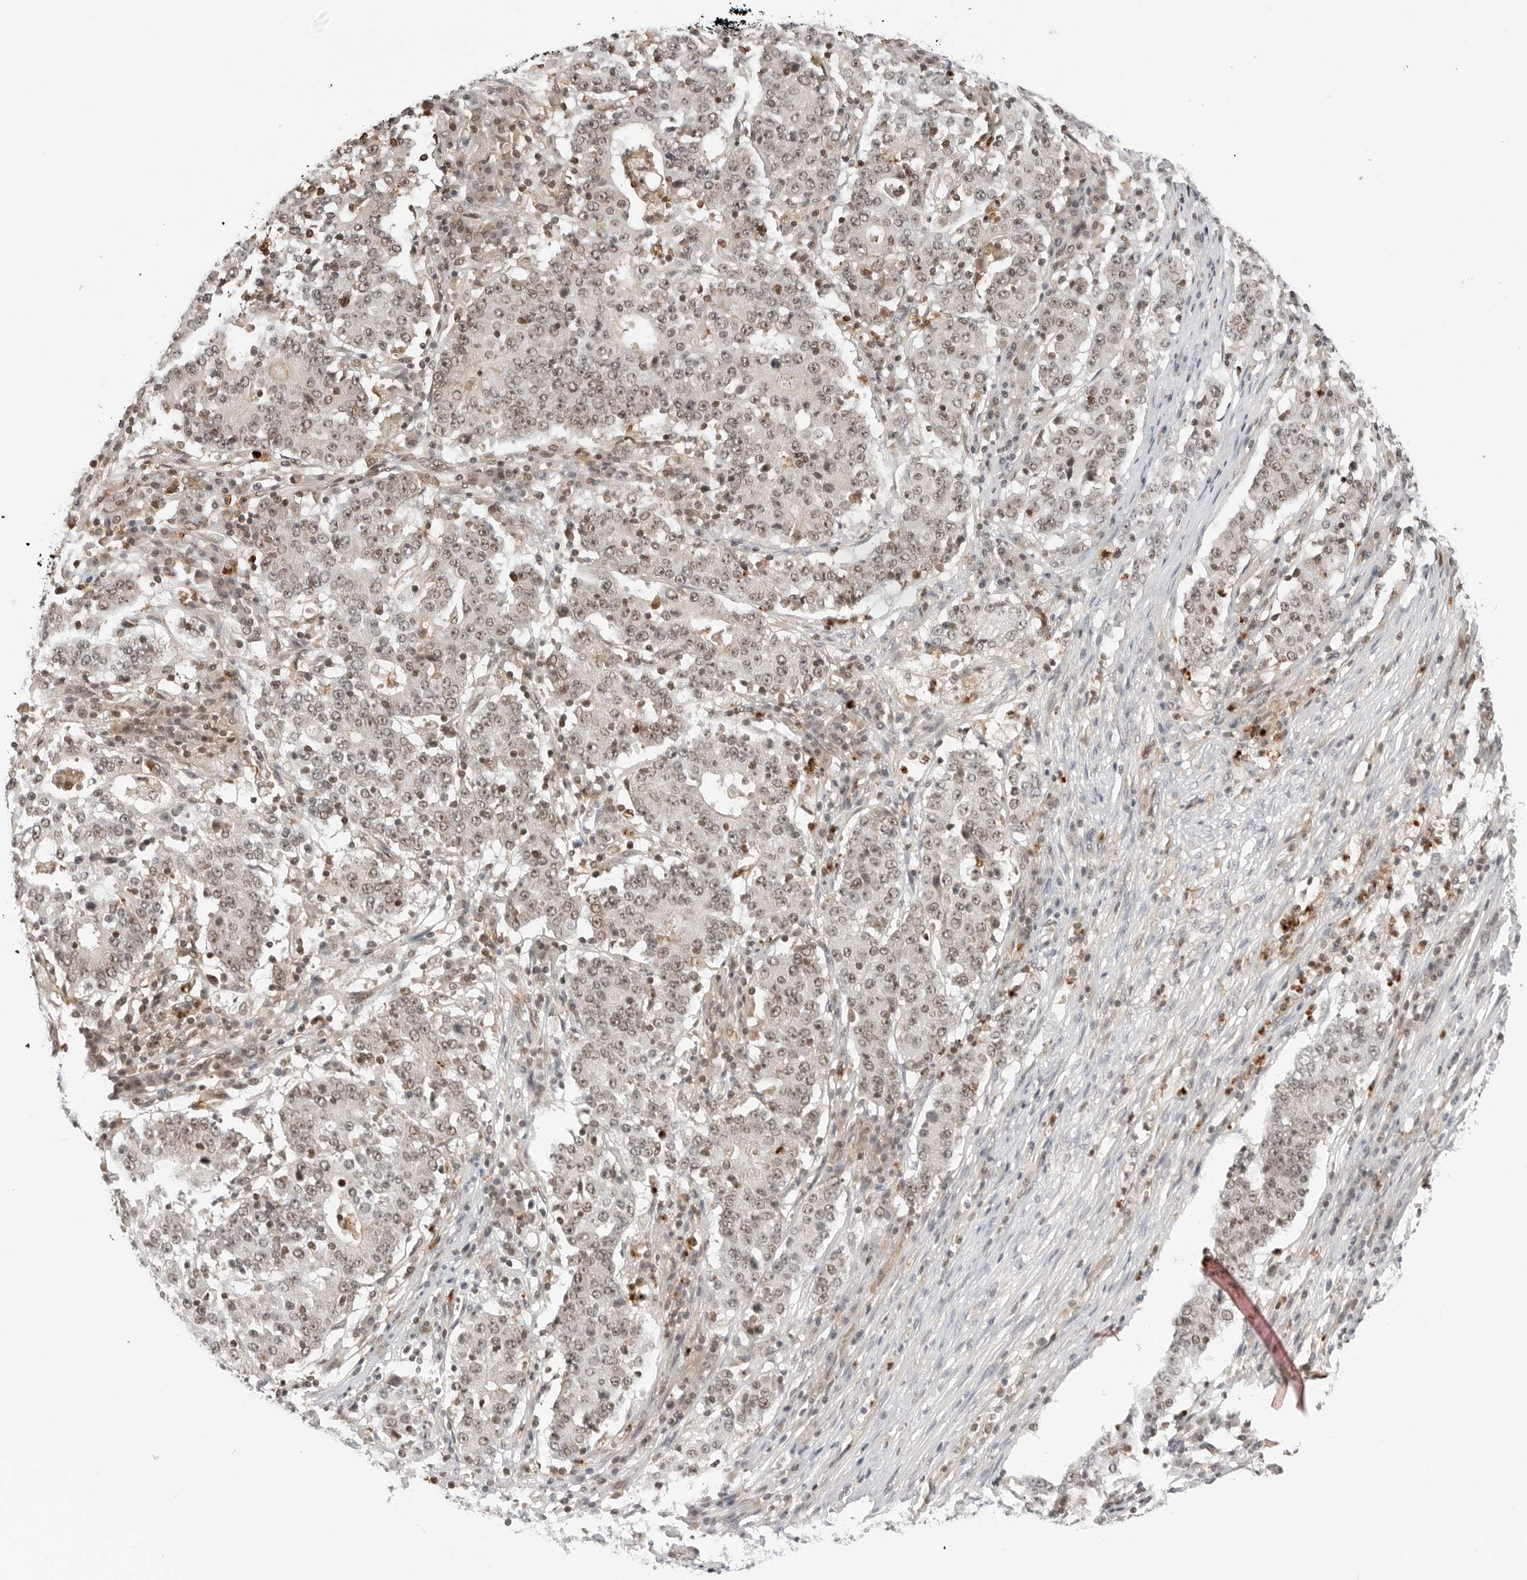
{"staining": {"intensity": "weak", "quantity": ">75%", "location": "nuclear"}, "tissue": "stomach cancer", "cell_type": "Tumor cells", "image_type": "cancer", "snomed": [{"axis": "morphology", "description": "Adenocarcinoma, NOS"}, {"axis": "topography", "description": "Stomach"}], "caption": "There is low levels of weak nuclear expression in tumor cells of stomach cancer, as demonstrated by immunohistochemical staining (brown color).", "gene": "C8orf33", "patient": {"sex": "male", "age": 59}}